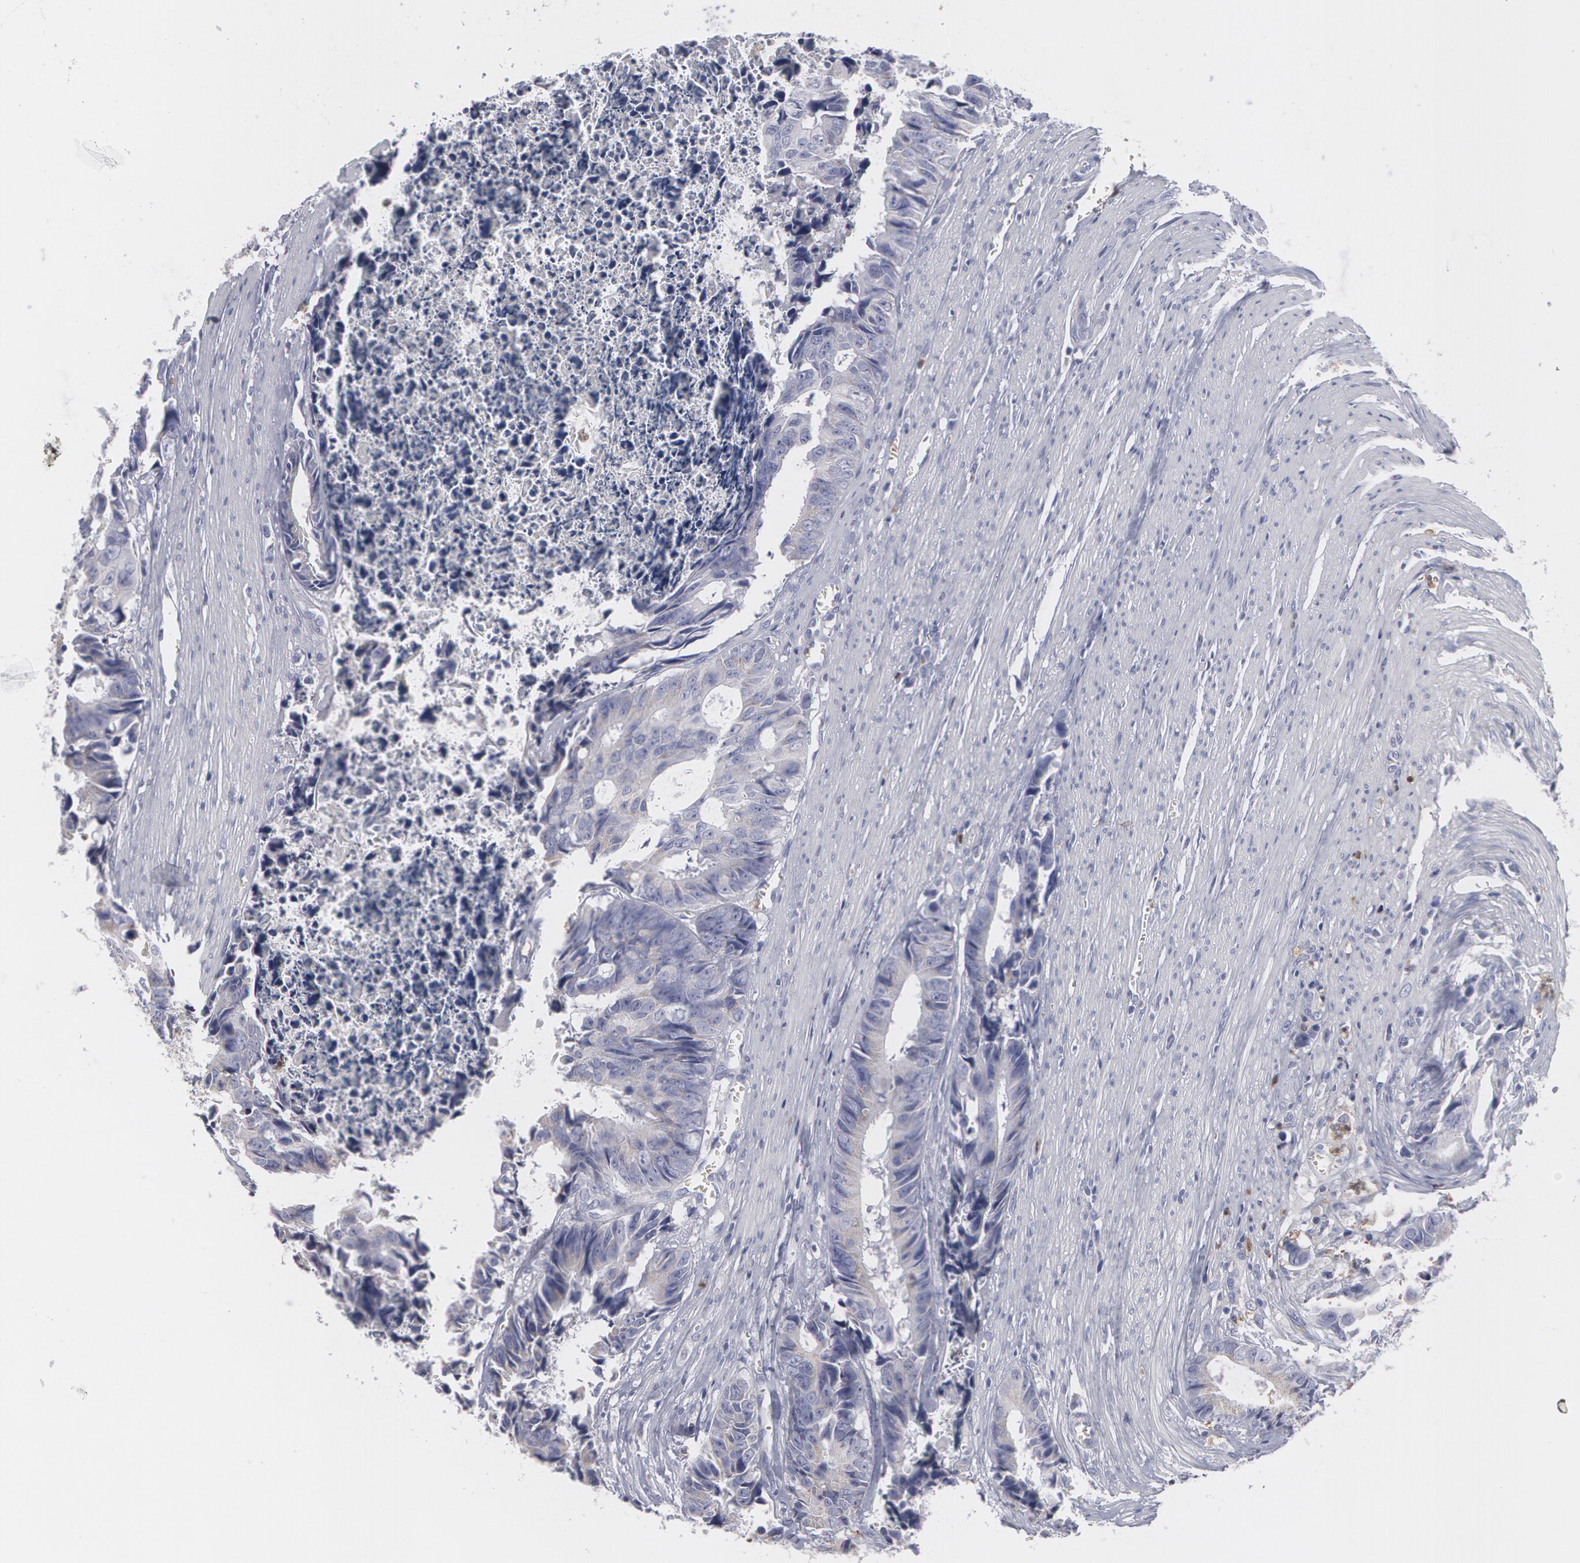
{"staining": {"intensity": "negative", "quantity": "none", "location": "none"}, "tissue": "colorectal cancer", "cell_type": "Tumor cells", "image_type": "cancer", "snomed": [{"axis": "morphology", "description": "Adenocarcinoma, NOS"}, {"axis": "topography", "description": "Rectum"}], "caption": "Colorectal cancer stained for a protein using immunohistochemistry displays no positivity tumor cells.", "gene": "CAT", "patient": {"sex": "female", "age": 98}}